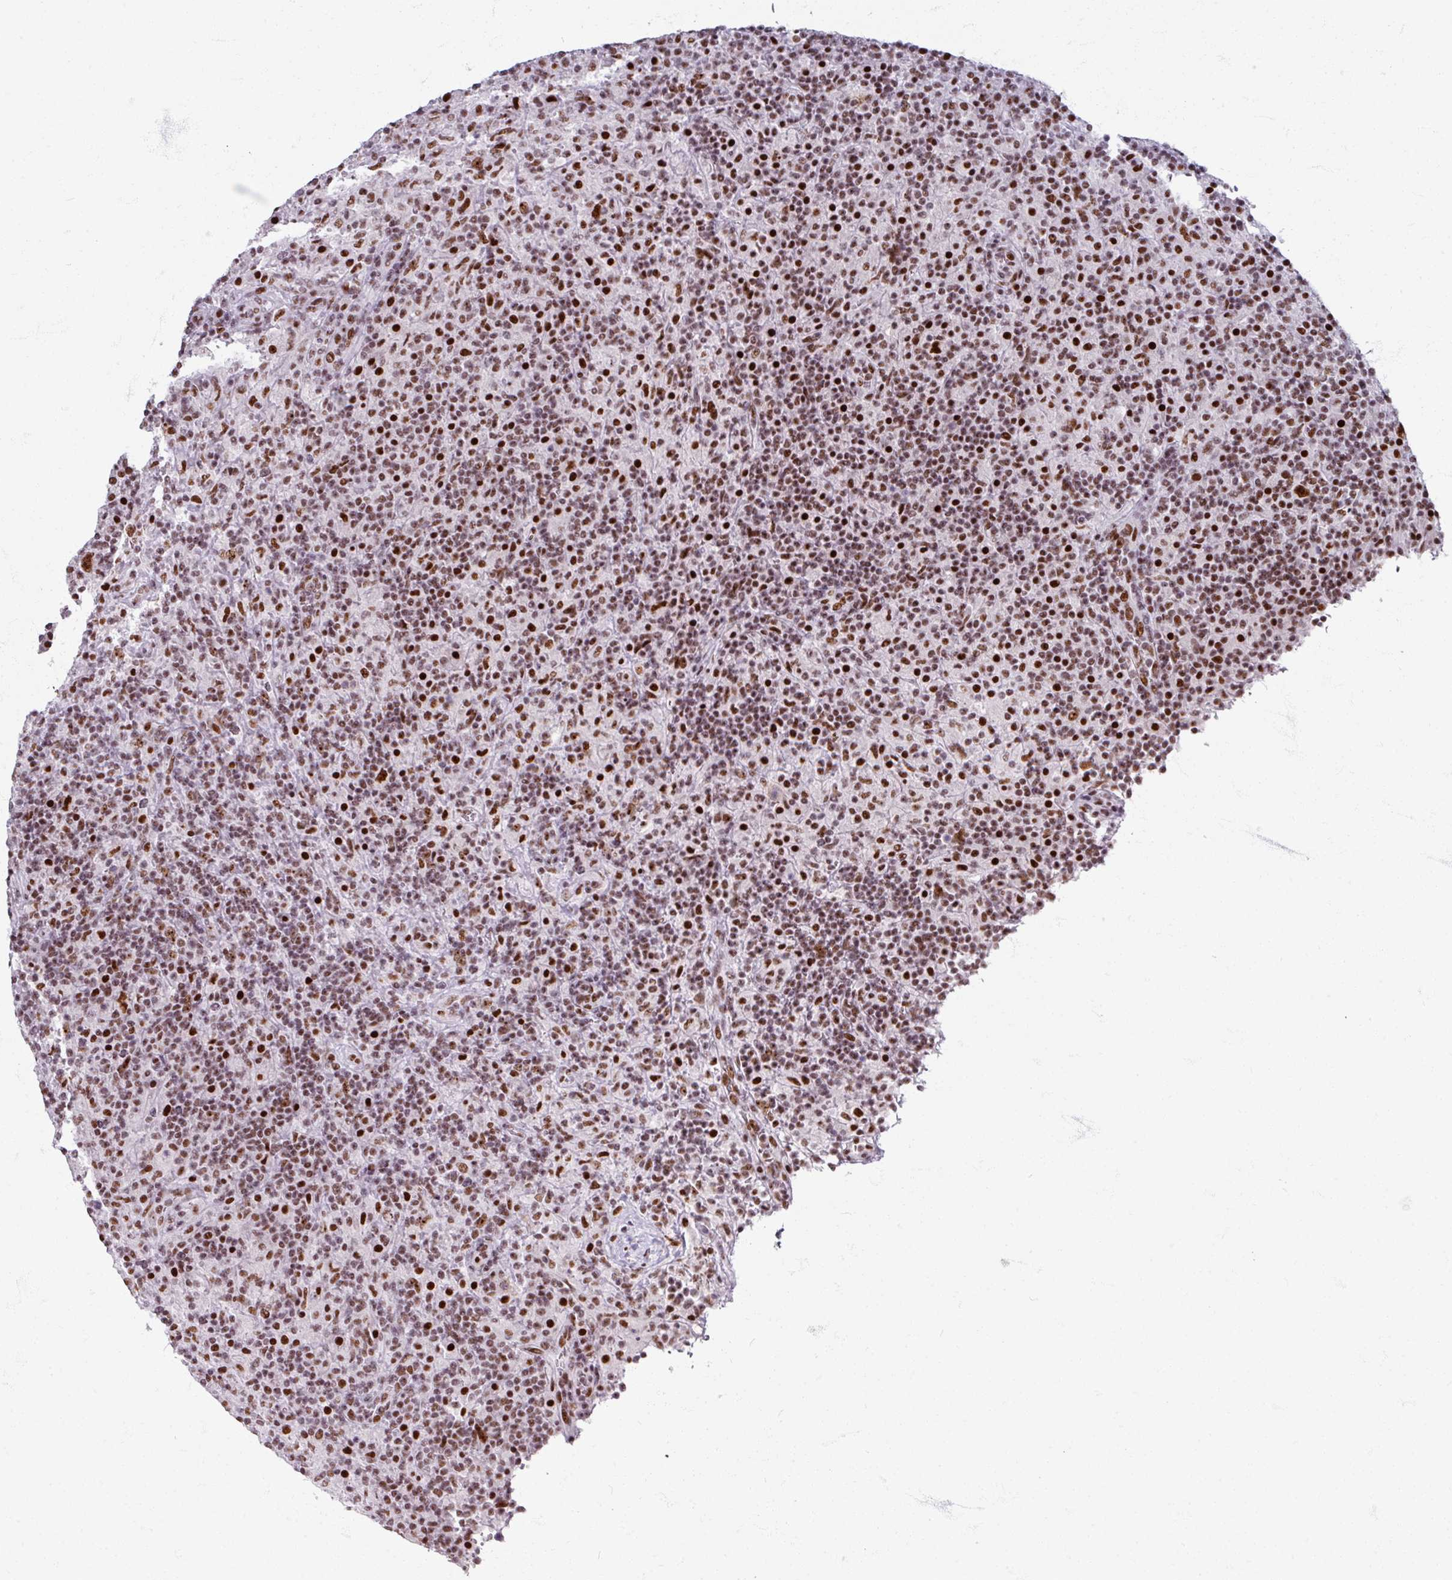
{"staining": {"intensity": "strong", "quantity": ">75%", "location": "nuclear"}, "tissue": "lymphoma", "cell_type": "Tumor cells", "image_type": "cancer", "snomed": [{"axis": "morphology", "description": "Hodgkin's disease, NOS"}, {"axis": "topography", "description": "Lymph node"}], "caption": "Approximately >75% of tumor cells in lymphoma show strong nuclear protein positivity as visualized by brown immunohistochemical staining.", "gene": "ADAR", "patient": {"sex": "male", "age": 70}}